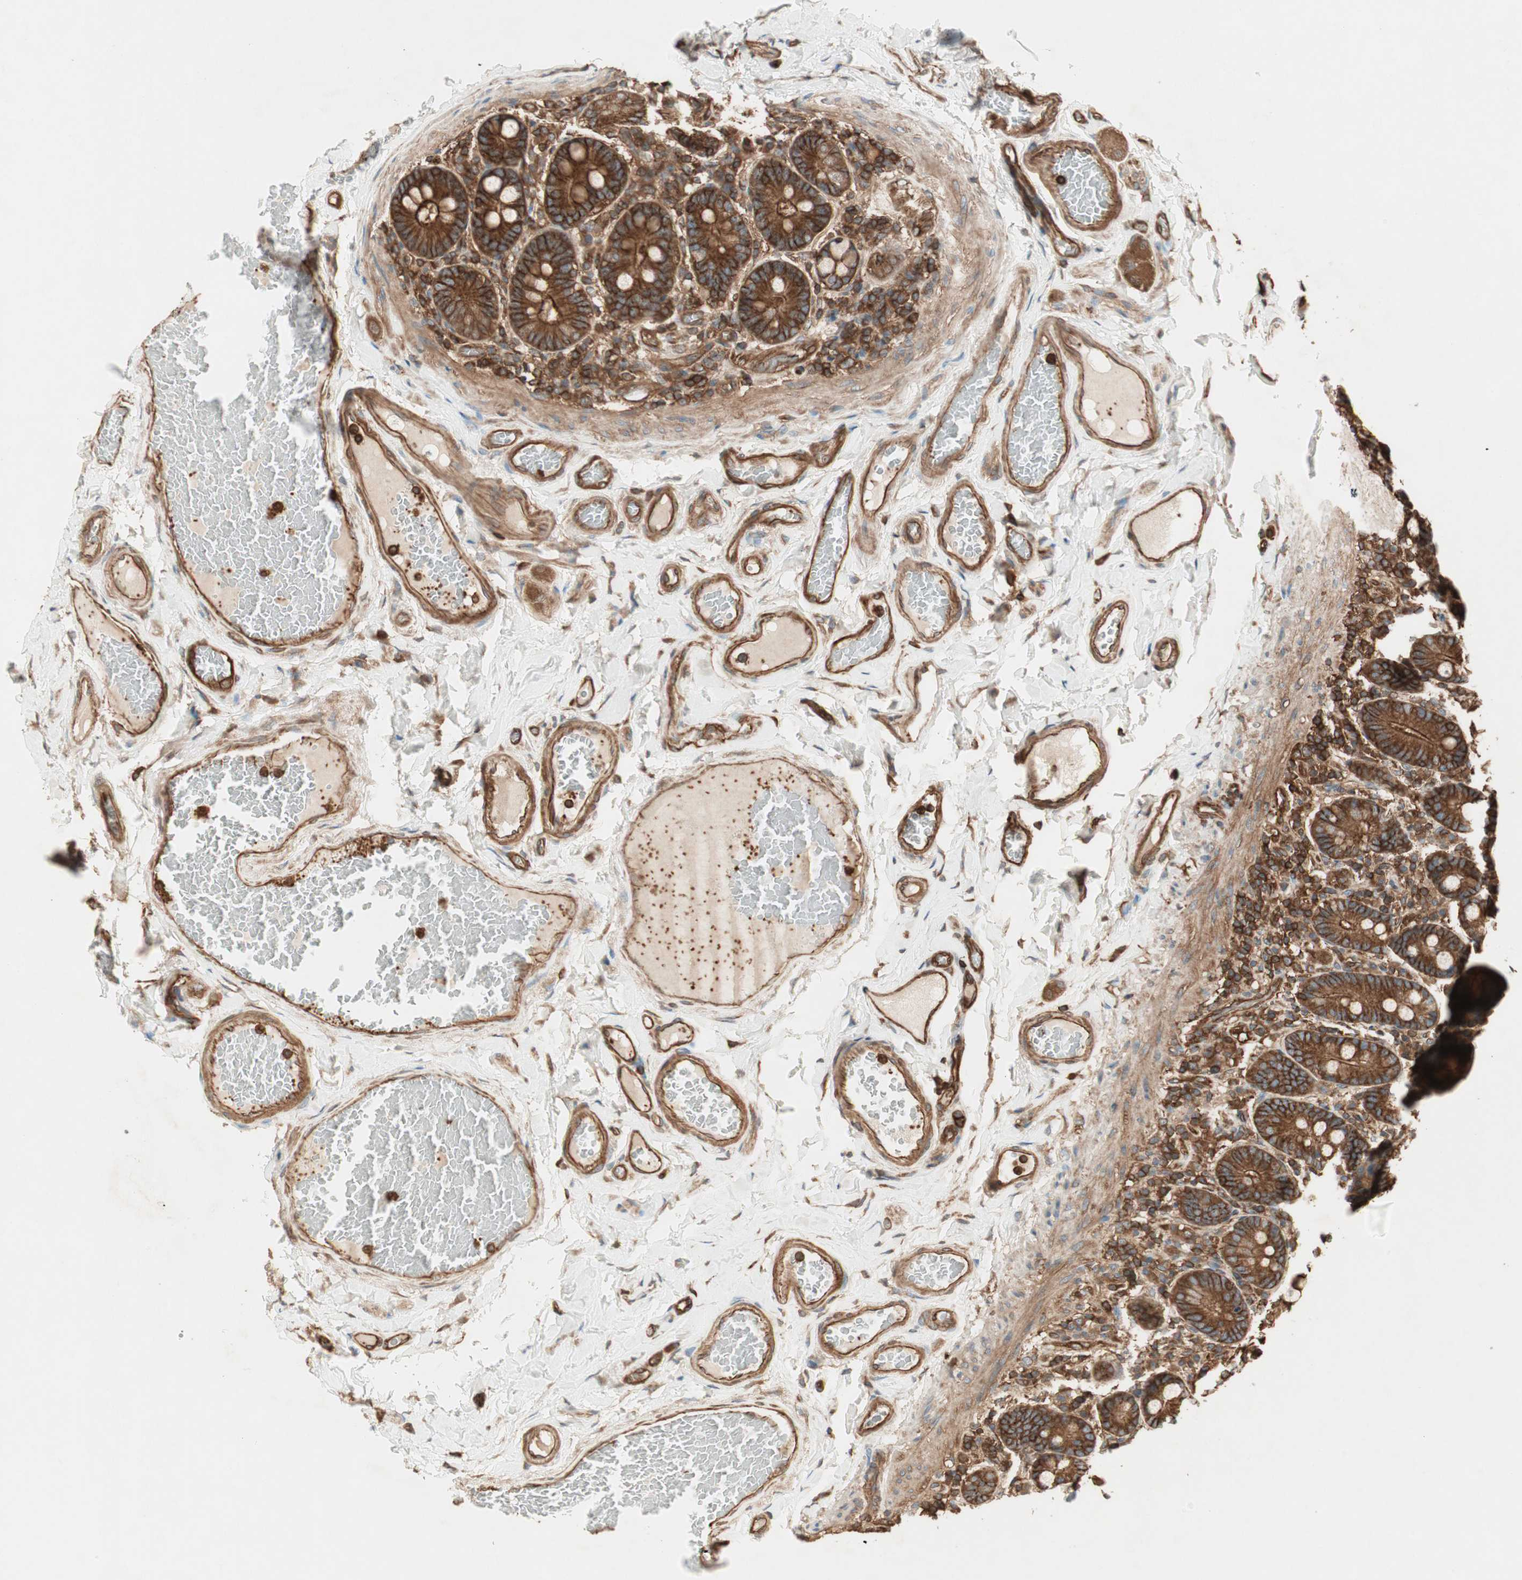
{"staining": {"intensity": "strong", "quantity": ">75%", "location": "cytoplasmic/membranous"}, "tissue": "duodenum", "cell_type": "Glandular cells", "image_type": "normal", "snomed": [{"axis": "morphology", "description": "Normal tissue, NOS"}, {"axis": "topography", "description": "Duodenum"}], "caption": "Protein staining of unremarkable duodenum reveals strong cytoplasmic/membranous staining in about >75% of glandular cells. The staining was performed using DAB (3,3'-diaminobenzidine) to visualize the protein expression in brown, while the nuclei were stained in blue with hematoxylin (Magnification: 20x).", "gene": "TCP11L1", "patient": {"sex": "male", "age": 66}}